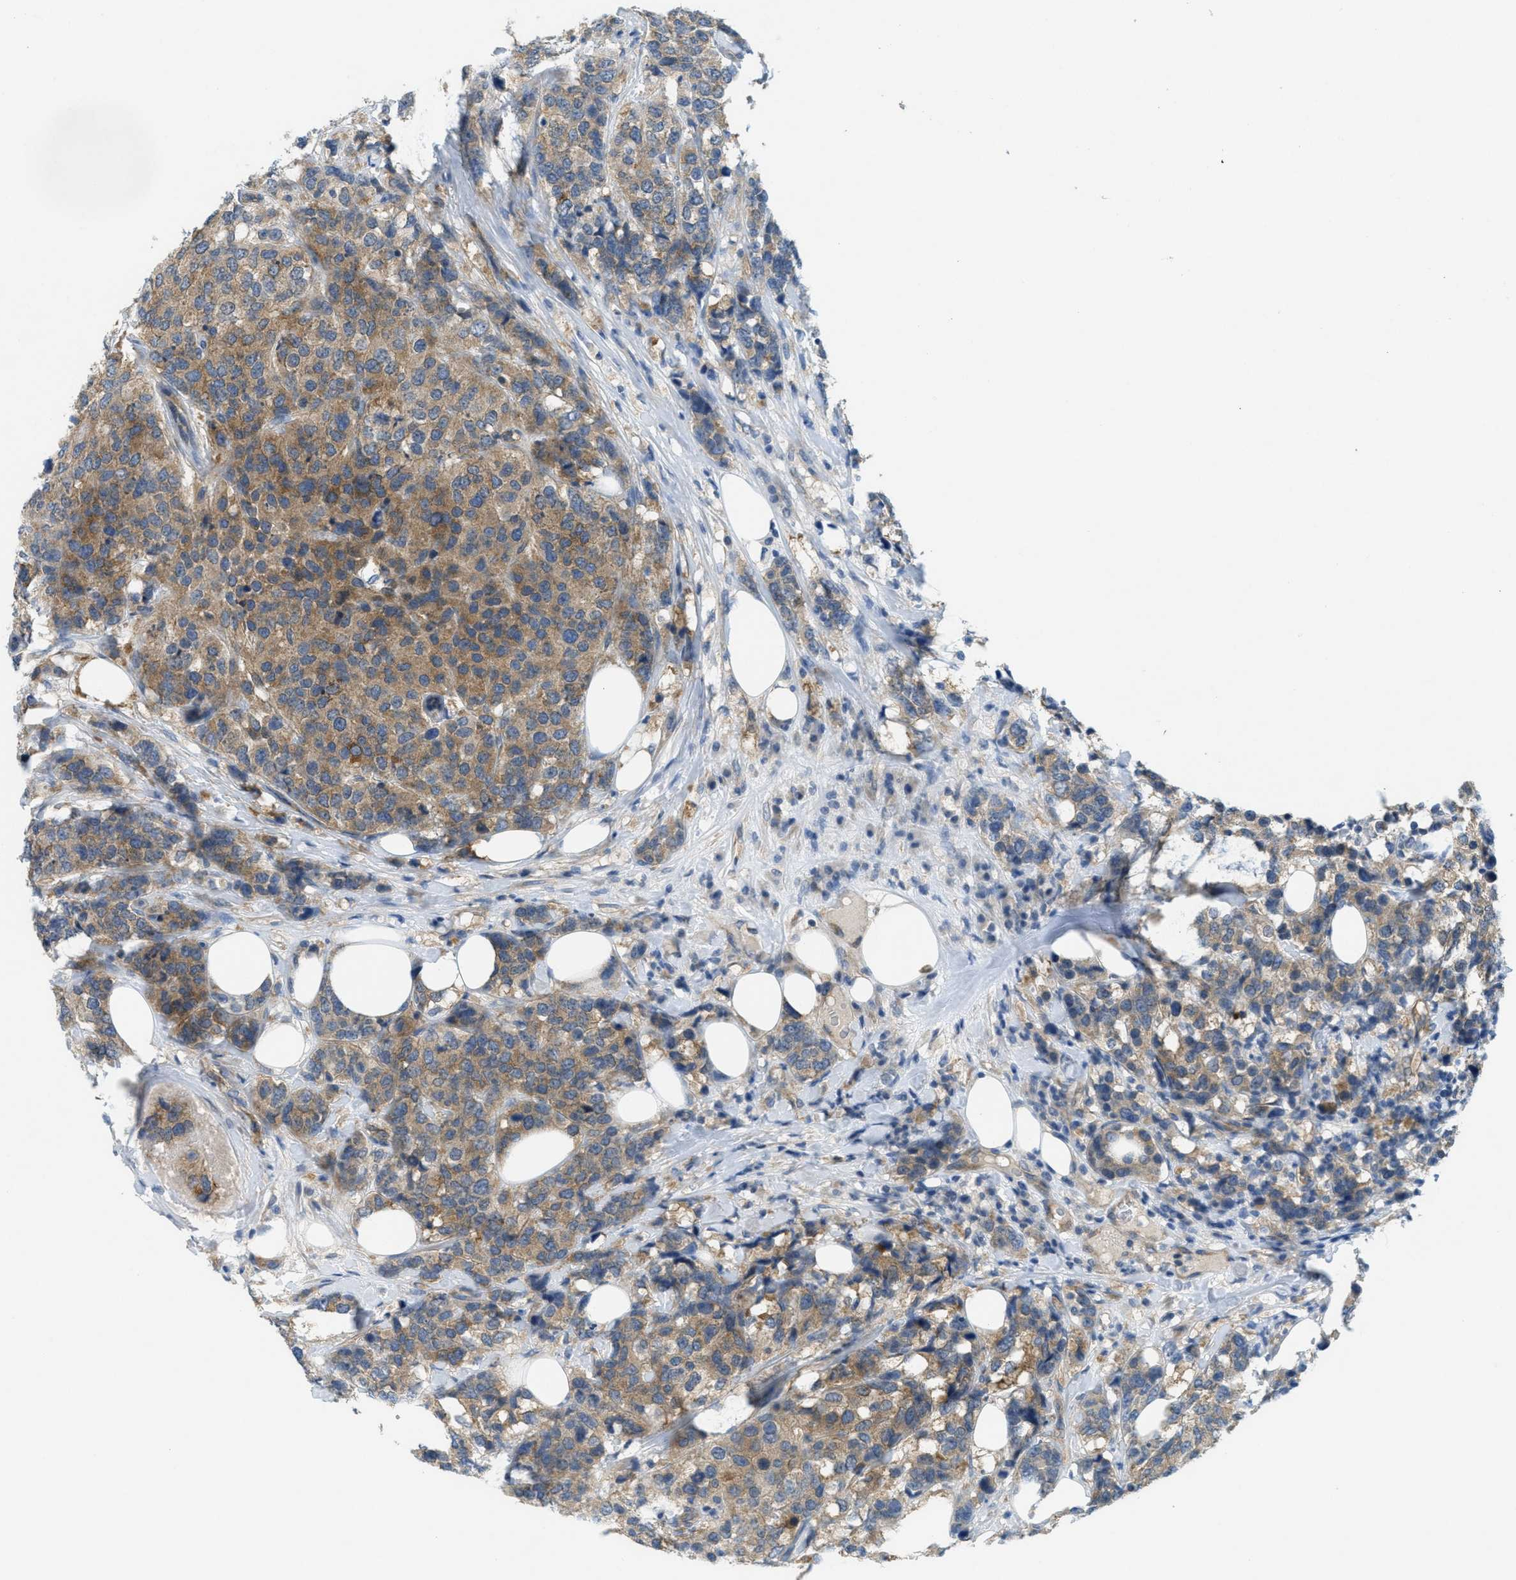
{"staining": {"intensity": "moderate", "quantity": ">75%", "location": "cytoplasmic/membranous"}, "tissue": "breast cancer", "cell_type": "Tumor cells", "image_type": "cancer", "snomed": [{"axis": "morphology", "description": "Lobular carcinoma"}, {"axis": "topography", "description": "Breast"}], "caption": "Immunohistochemical staining of human breast cancer (lobular carcinoma) displays moderate cytoplasmic/membranous protein positivity in approximately >75% of tumor cells.", "gene": "ZFYVE9", "patient": {"sex": "female", "age": 59}}